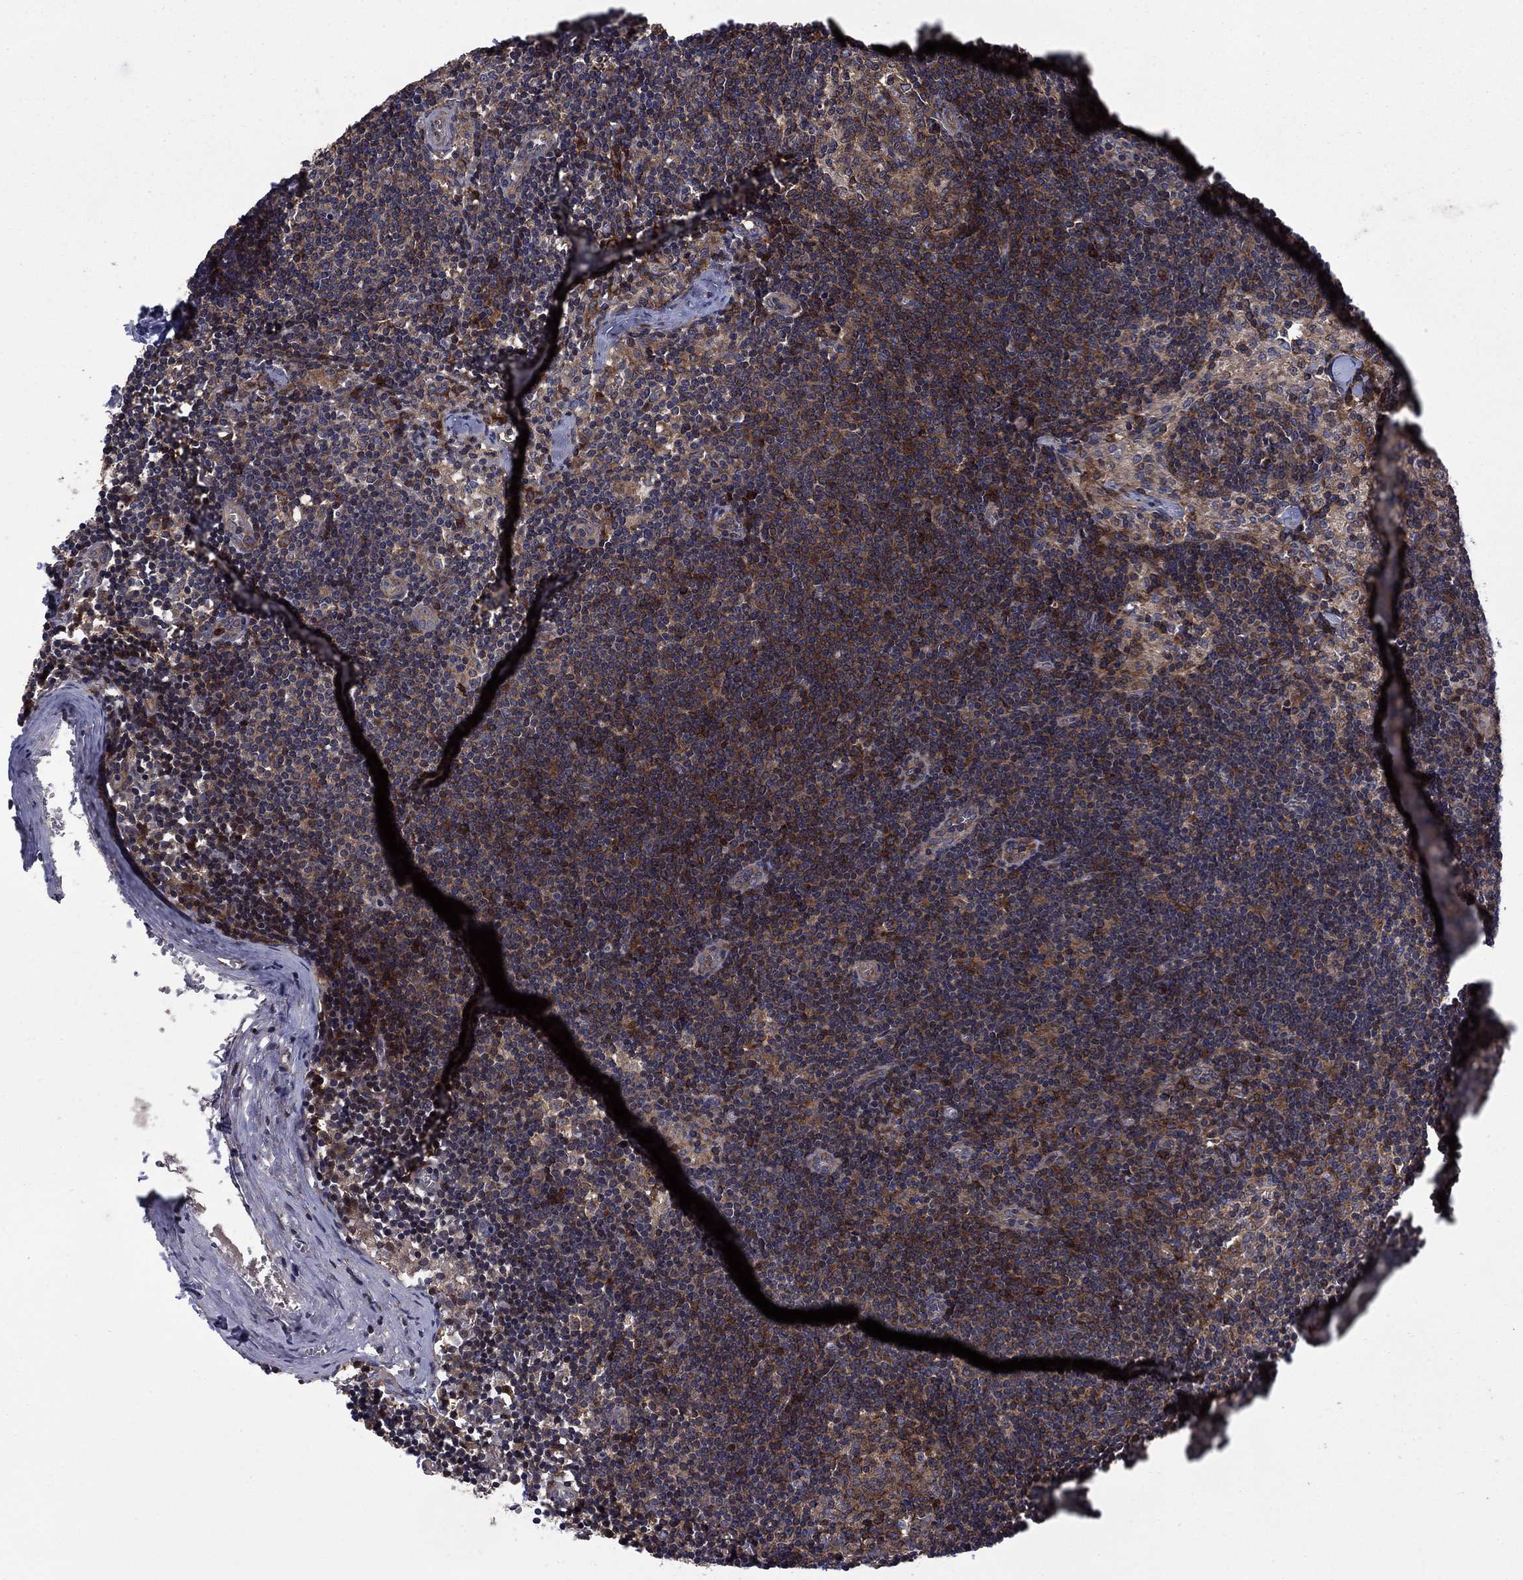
{"staining": {"intensity": "strong", "quantity": "<25%", "location": "cytoplasmic/membranous"}, "tissue": "lymph node", "cell_type": "Germinal center cells", "image_type": "normal", "snomed": [{"axis": "morphology", "description": "Normal tissue, NOS"}, {"axis": "topography", "description": "Lymph node"}], "caption": "The histopathology image displays a brown stain indicating the presence of a protein in the cytoplasmic/membranous of germinal center cells in lymph node. Nuclei are stained in blue.", "gene": "HDAC4", "patient": {"sex": "female", "age": 52}}